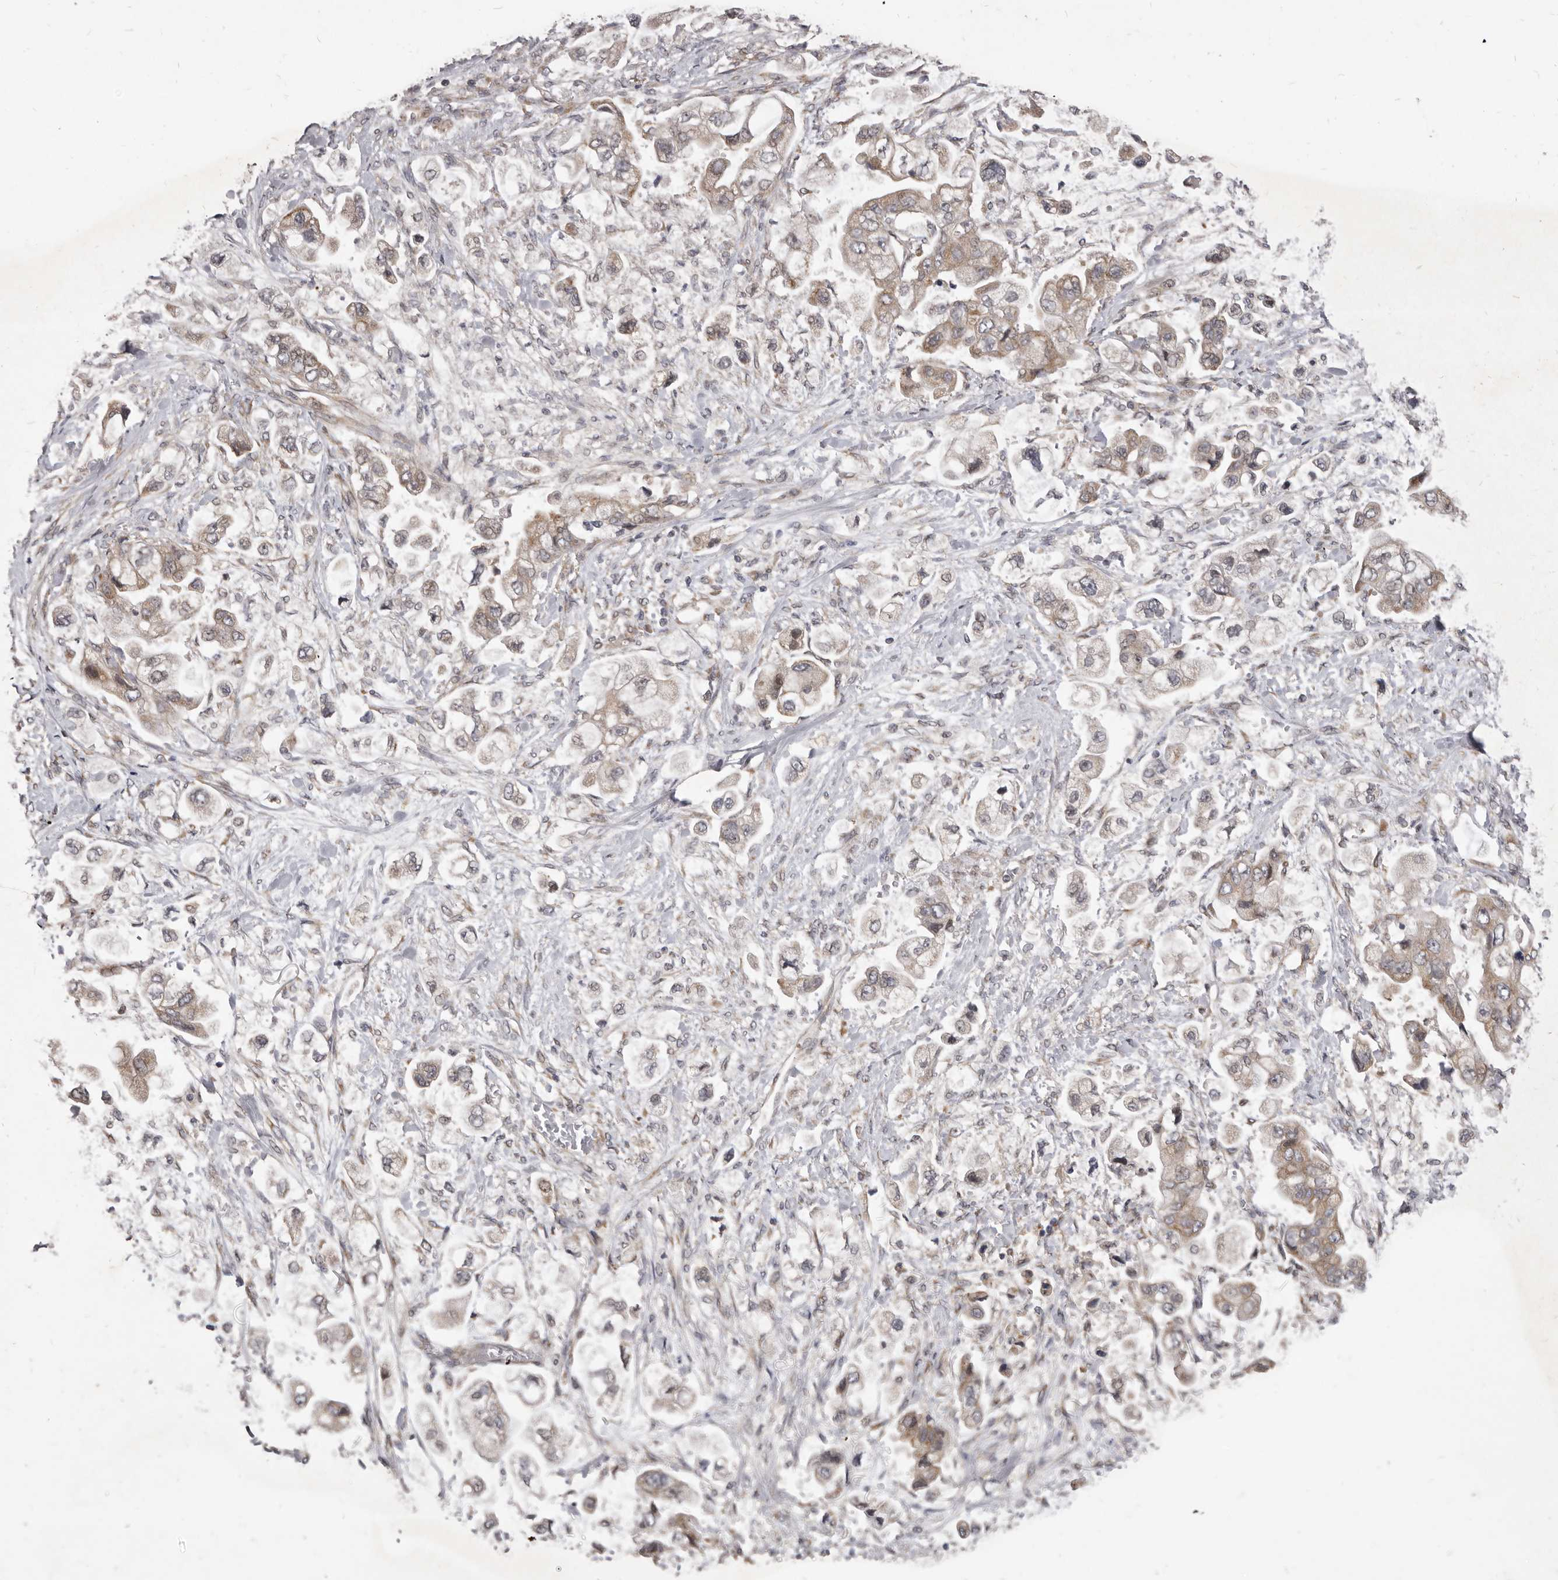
{"staining": {"intensity": "weak", "quantity": ">75%", "location": "cytoplasmic/membranous"}, "tissue": "stomach cancer", "cell_type": "Tumor cells", "image_type": "cancer", "snomed": [{"axis": "morphology", "description": "Adenocarcinoma, NOS"}, {"axis": "topography", "description": "Stomach"}], "caption": "Immunohistochemical staining of human stomach adenocarcinoma displays low levels of weak cytoplasmic/membranous protein expression in approximately >75% of tumor cells.", "gene": "TBC1D8B", "patient": {"sex": "male", "age": 62}}